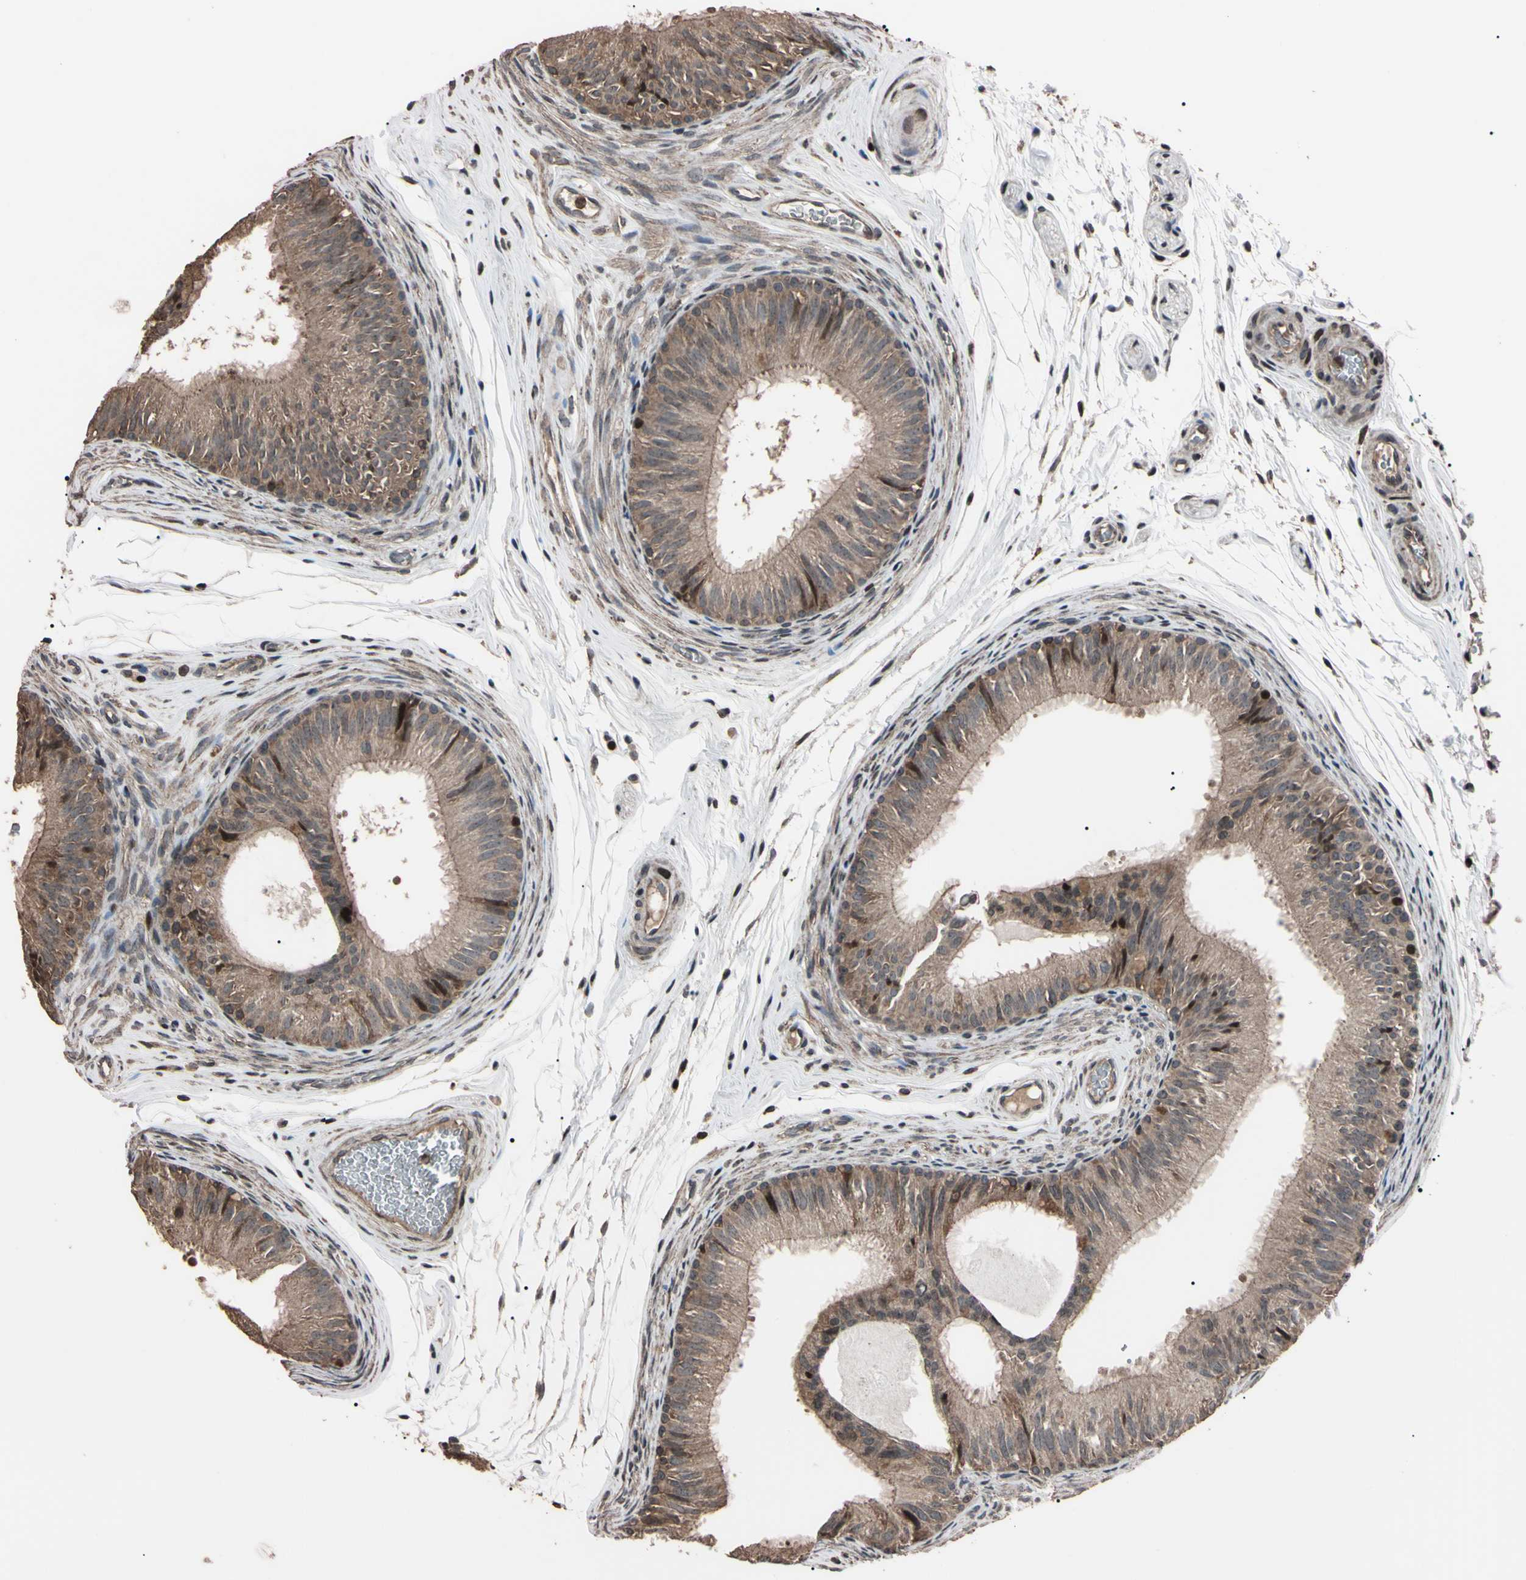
{"staining": {"intensity": "strong", "quantity": "<25%", "location": "nuclear"}, "tissue": "epididymis", "cell_type": "Glandular cells", "image_type": "normal", "snomed": [{"axis": "morphology", "description": "Normal tissue, NOS"}, {"axis": "topography", "description": "Epididymis"}], "caption": "Immunohistochemical staining of unremarkable human epididymis reveals <25% levels of strong nuclear protein positivity in approximately <25% of glandular cells.", "gene": "TNFRSF1A", "patient": {"sex": "male", "age": 36}}